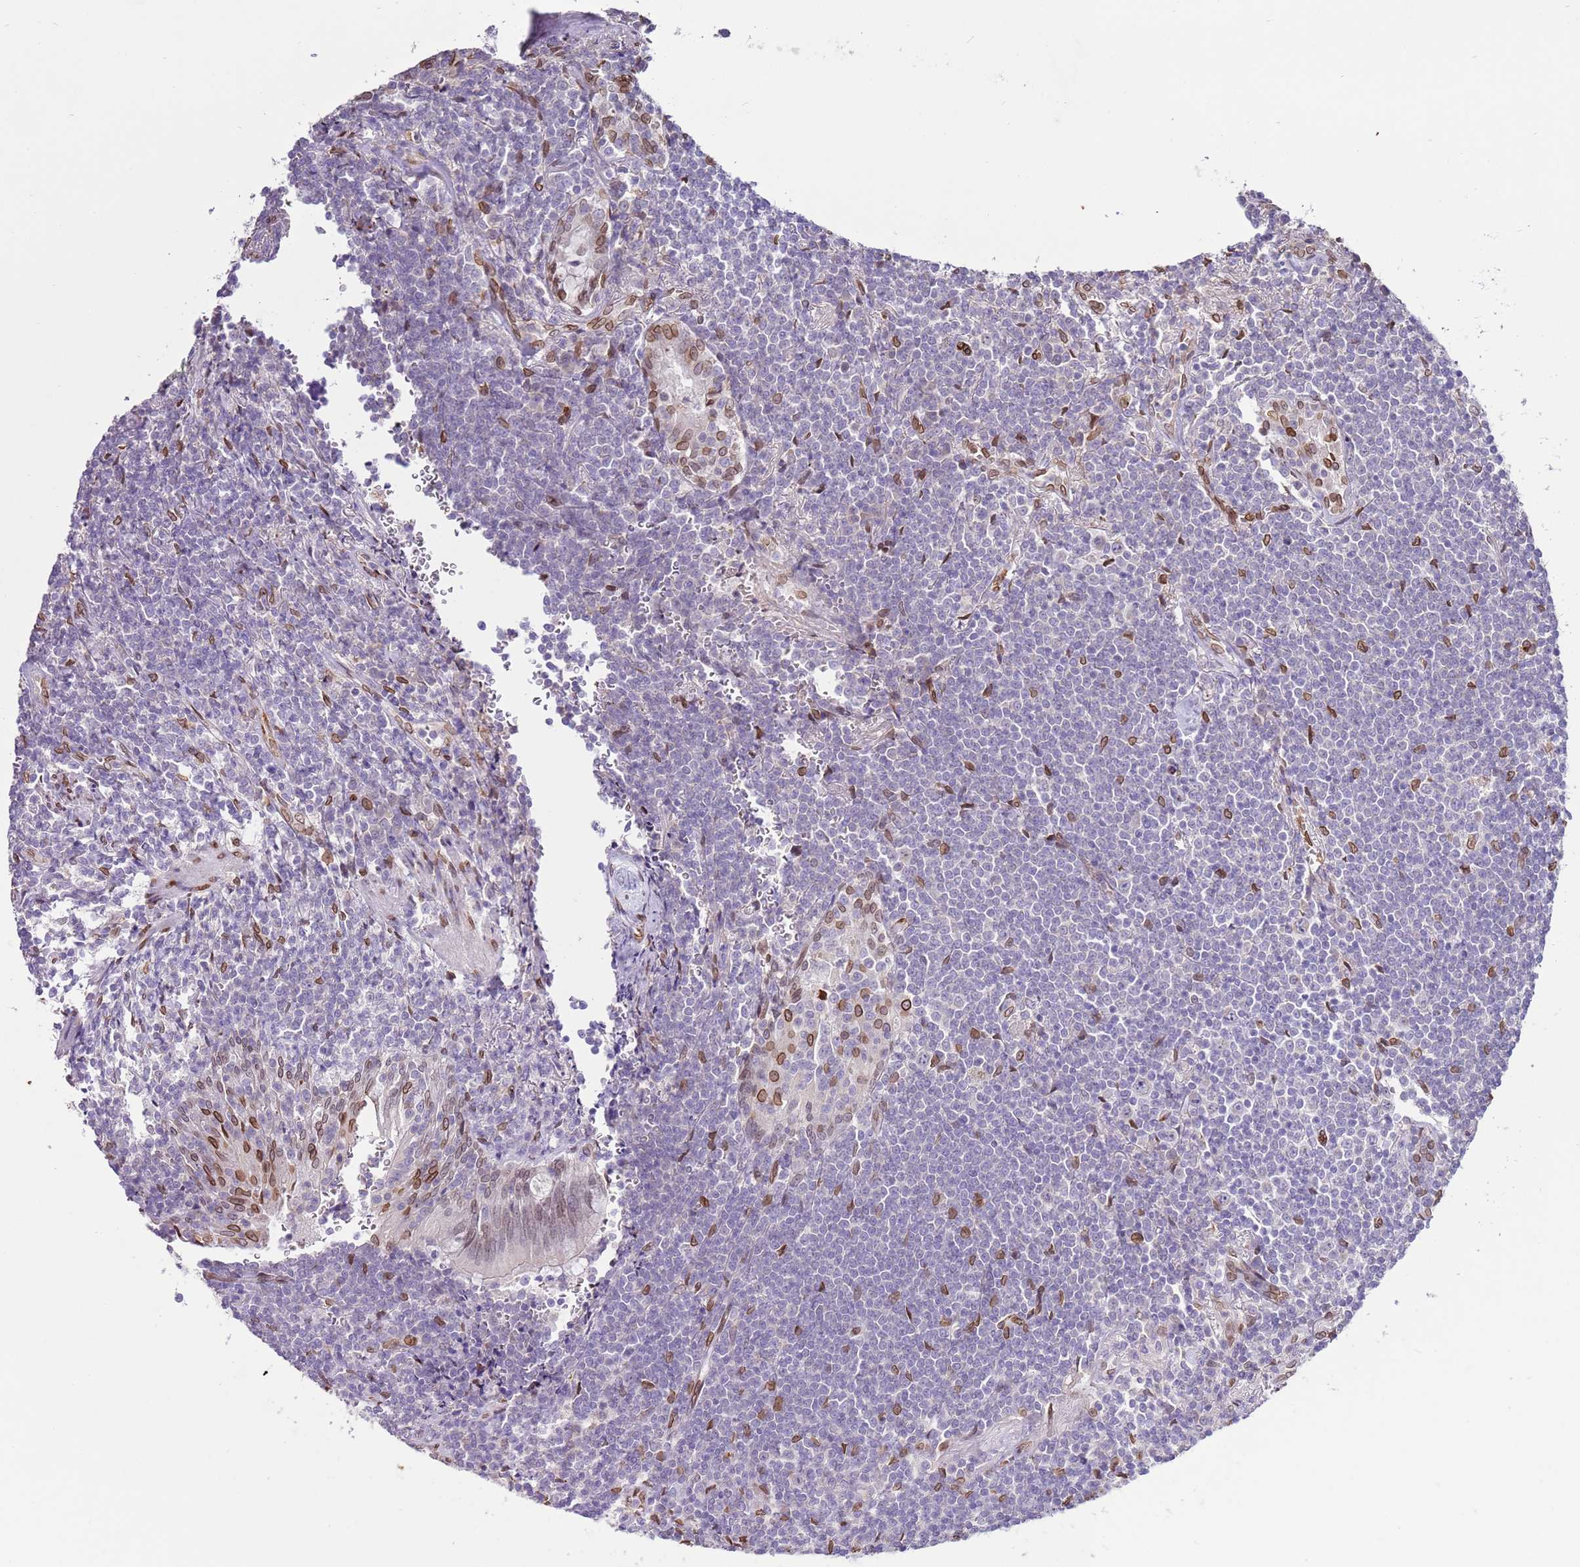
{"staining": {"intensity": "negative", "quantity": "none", "location": "none"}, "tissue": "lymphoma", "cell_type": "Tumor cells", "image_type": "cancer", "snomed": [{"axis": "morphology", "description": "Malignant lymphoma, non-Hodgkin's type, Low grade"}, {"axis": "topography", "description": "Lung"}], "caption": "The immunohistochemistry (IHC) histopathology image has no significant positivity in tumor cells of low-grade malignant lymphoma, non-Hodgkin's type tissue.", "gene": "TMEM47", "patient": {"sex": "female", "age": 71}}